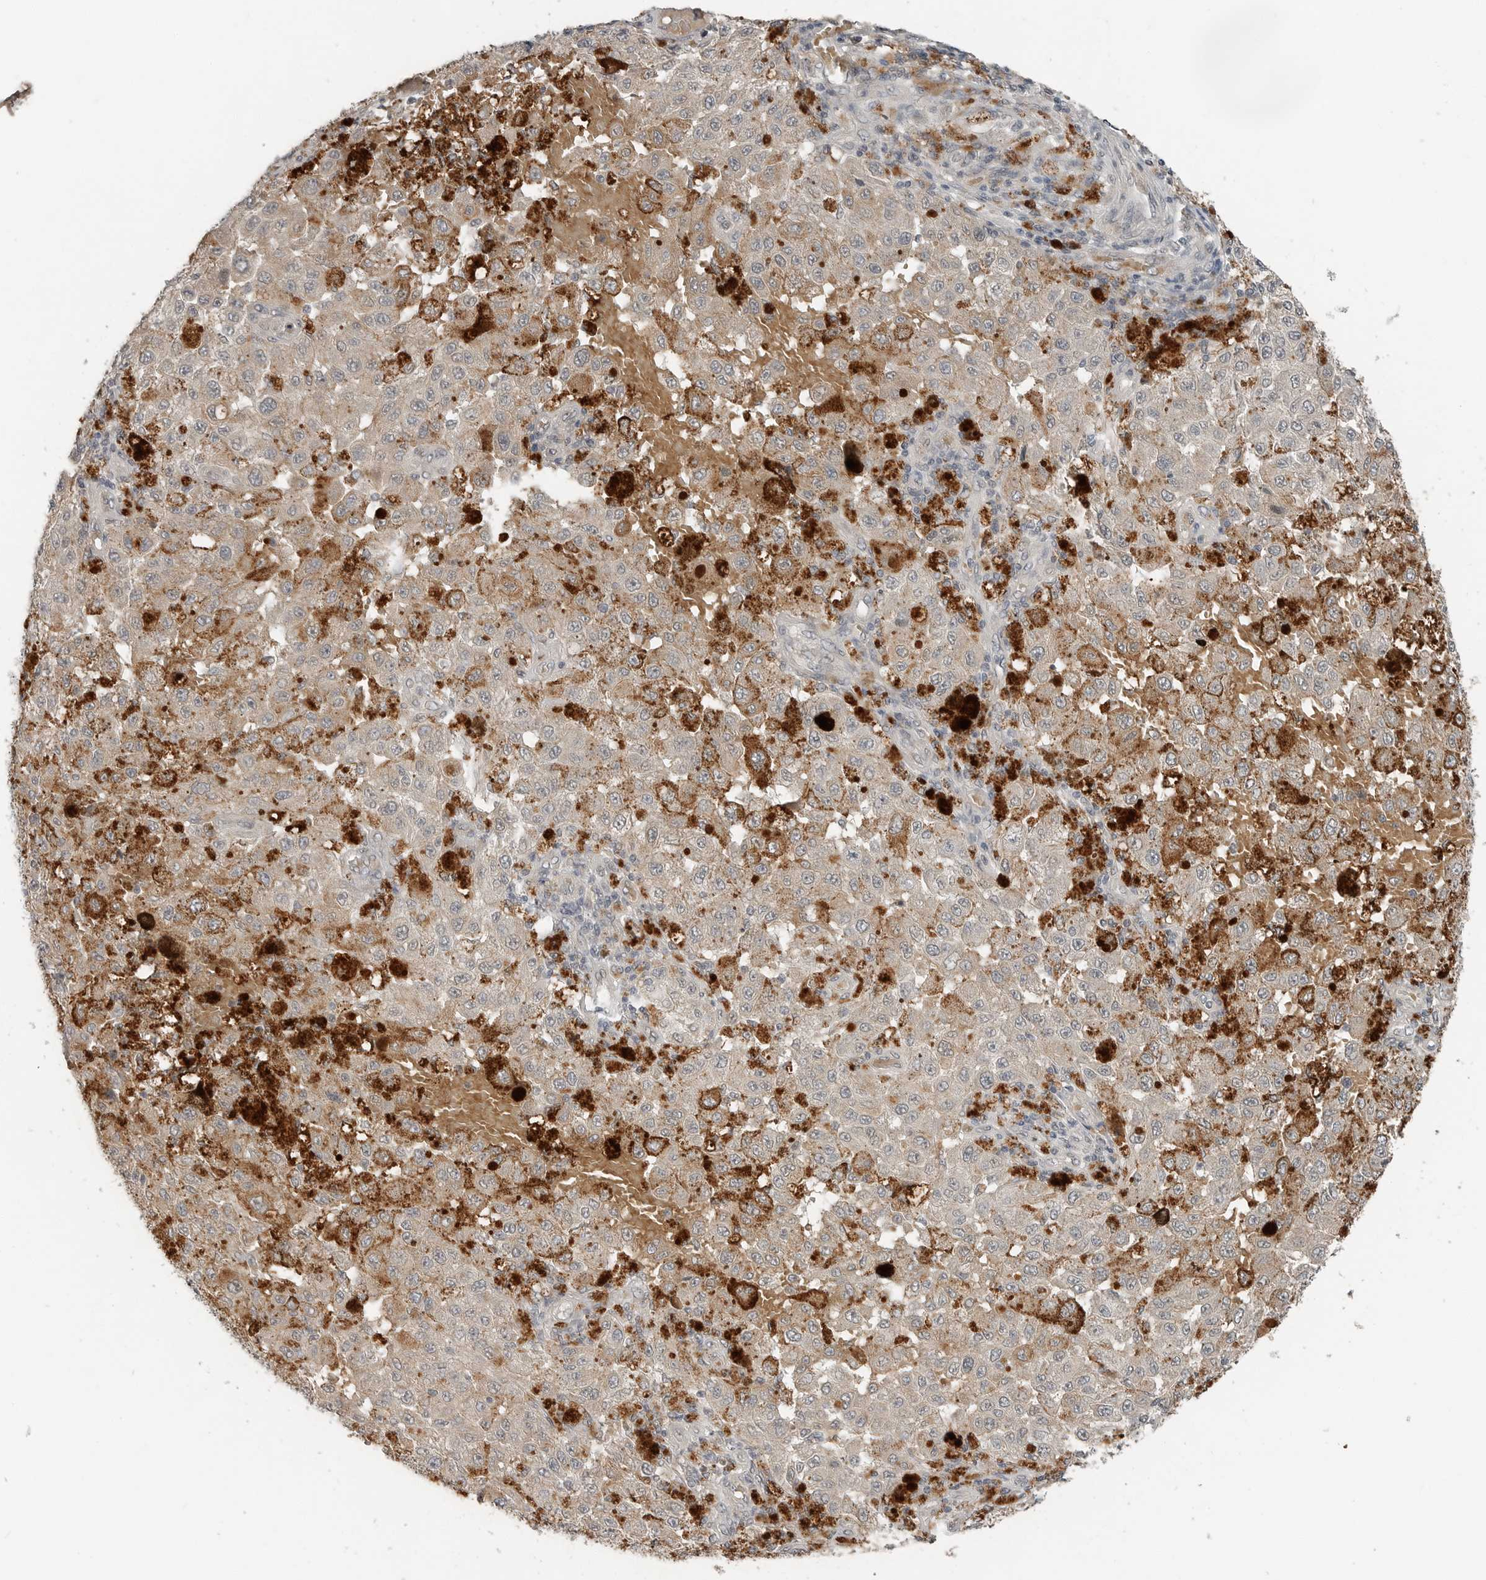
{"staining": {"intensity": "weak", "quantity": "25%-75%", "location": "cytoplasmic/membranous"}, "tissue": "melanoma", "cell_type": "Tumor cells", "image_type": "cancer", "snomed": [{"axis": "morphology", "description": "Malignant melanoma, NOS"}, {"axis": "topography", "description": "Skin"}], "caption": "Tumor cells display low levels of weak cytoplasmic/membranous expression in approximately 25%-75% of cells in human melanoma. (IHC, brightfield microscopy, high magnification).", "gene": "FCRLB", "patient": {"sex": "female", "age": 64}}